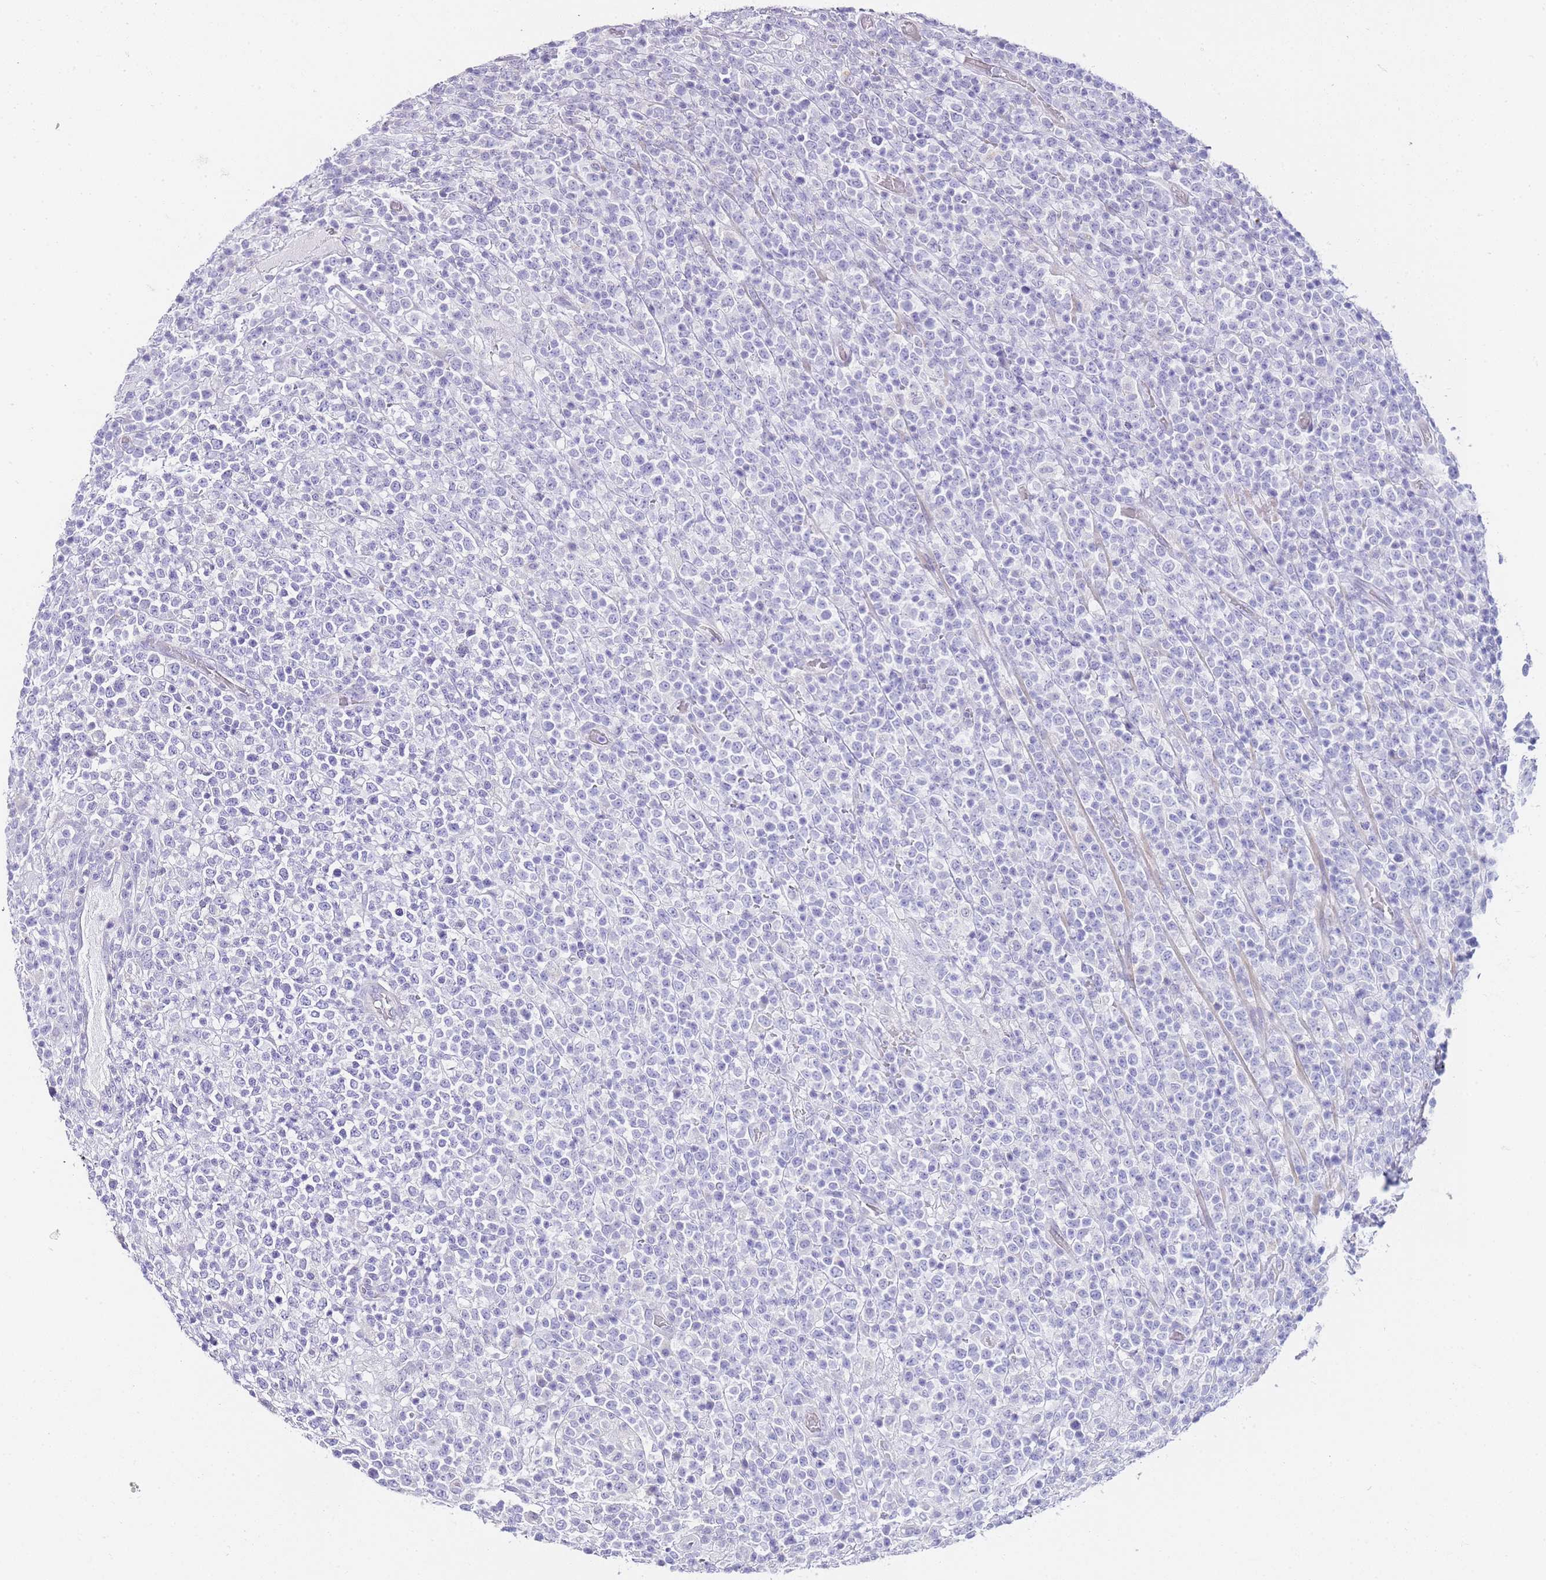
{"staining": {"intensity": "negative", "quantity": "none", "location": "none"}, "tissue": "lymphoma", "cell_type": "Tumor cells", "image_type": "cancer", "snomed": [{"axis": "morphology", "description": "Malignant lymphoma, non-Hodgkin's type, High grade"}, {"axis": "topography", "description": "Colon"}], "caption": "IHC of malignant lymphoma, non-Hodgkin's type (high-grade) shows no staining in tumor cells.", "gene": "DPP4", "patient": {"sex": "female", "age": 53}}